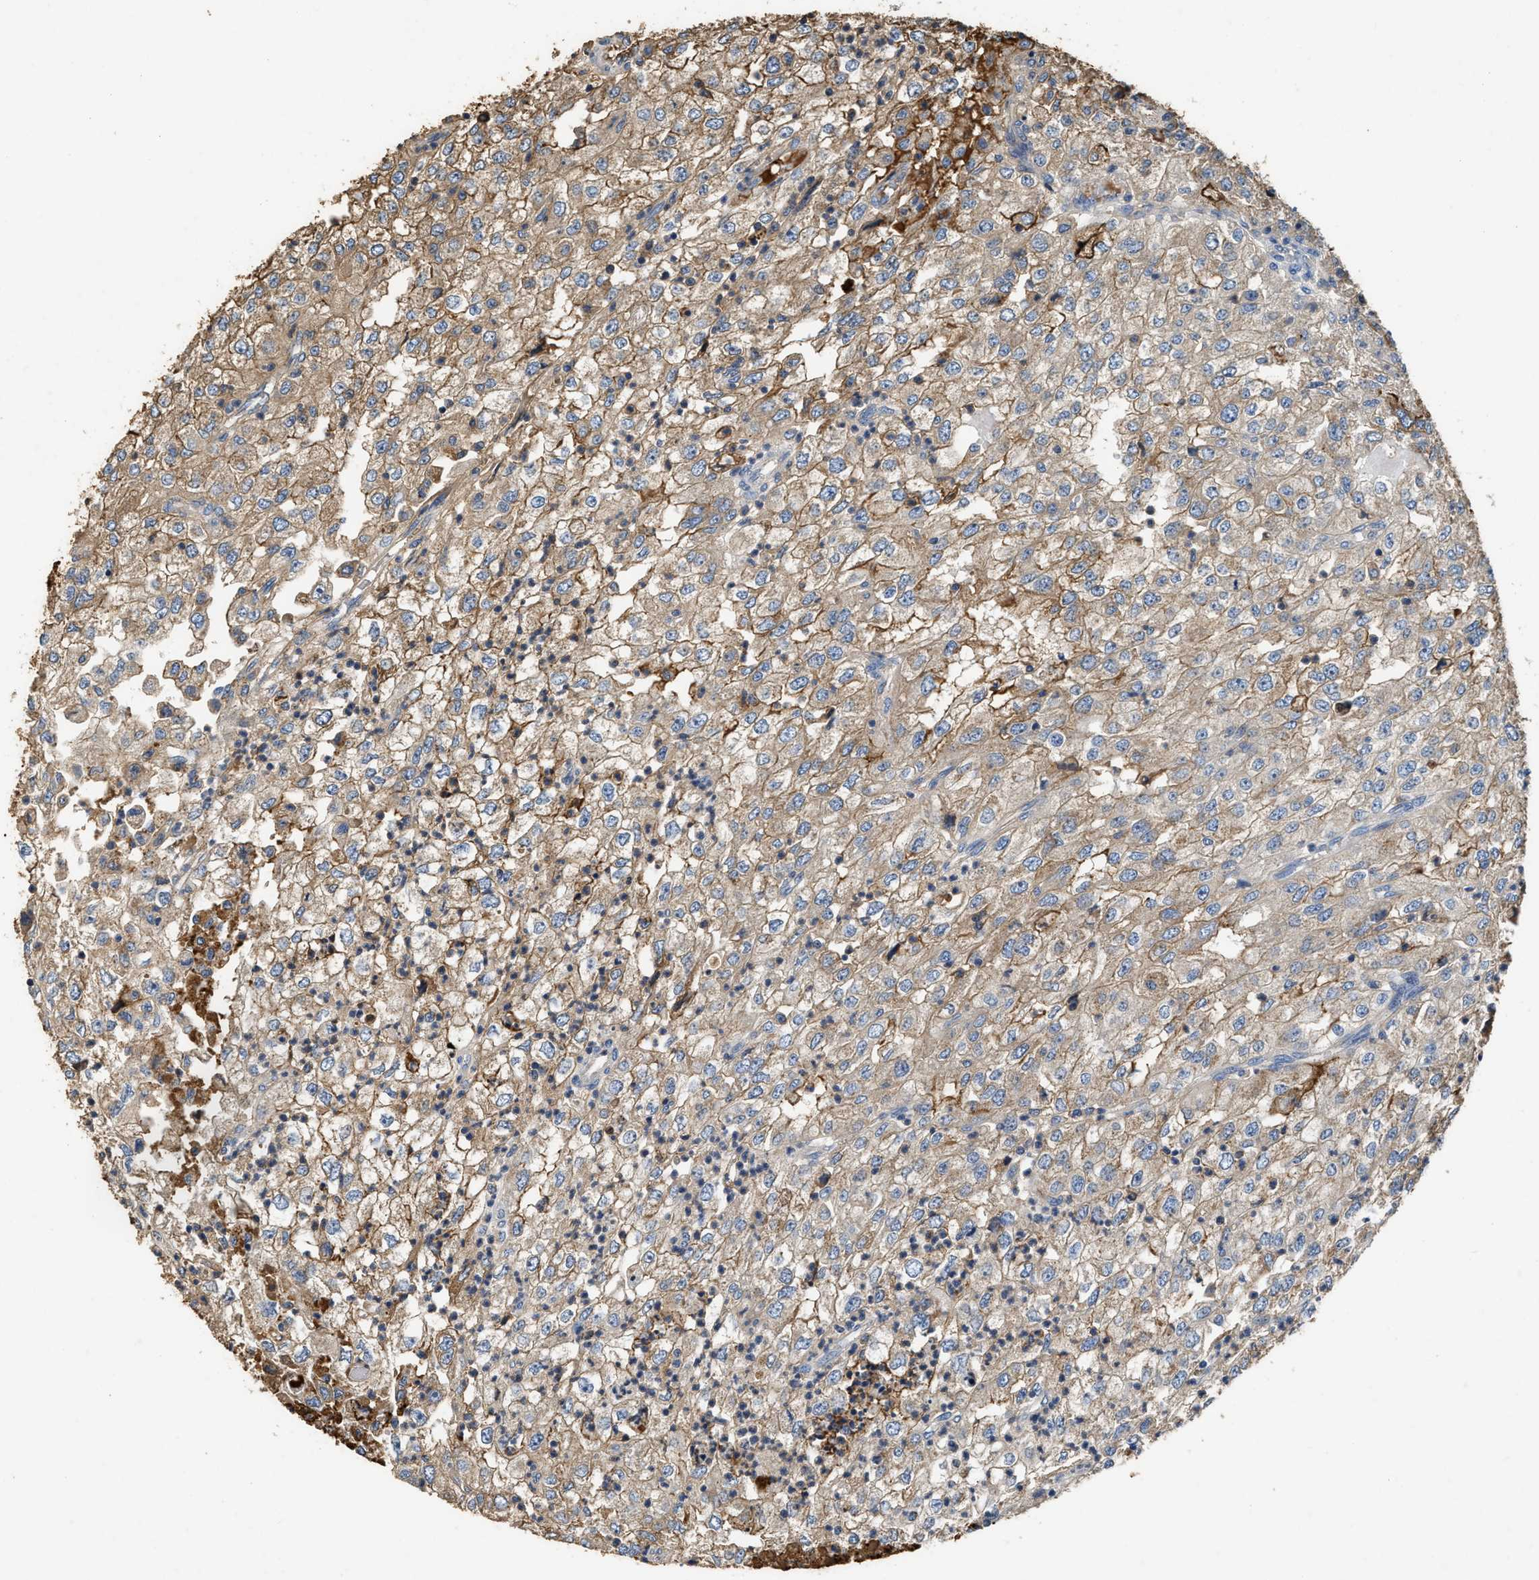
{"staining": {"intensity": "moderate", "quantity": ">75%", "location": "cytoplasmic/membranous"}, "tissue": "renal cancer", "cell_type": "Tumor cells", "image_type": "cancer", "snomed": [{"axis": "morphology", "description": "Adenocarcinoma, NOS"}, {"axis": "topography", "description": "Kidney"}], "caption": "Approximately >75% of tumor cells in human renal cancer exhibit moderate cytoplasmic/membranous protein staining as visualized by brown immunohistochemical staining.", "gene": "C3", "patient": {"sex": "female", "age": 54}}